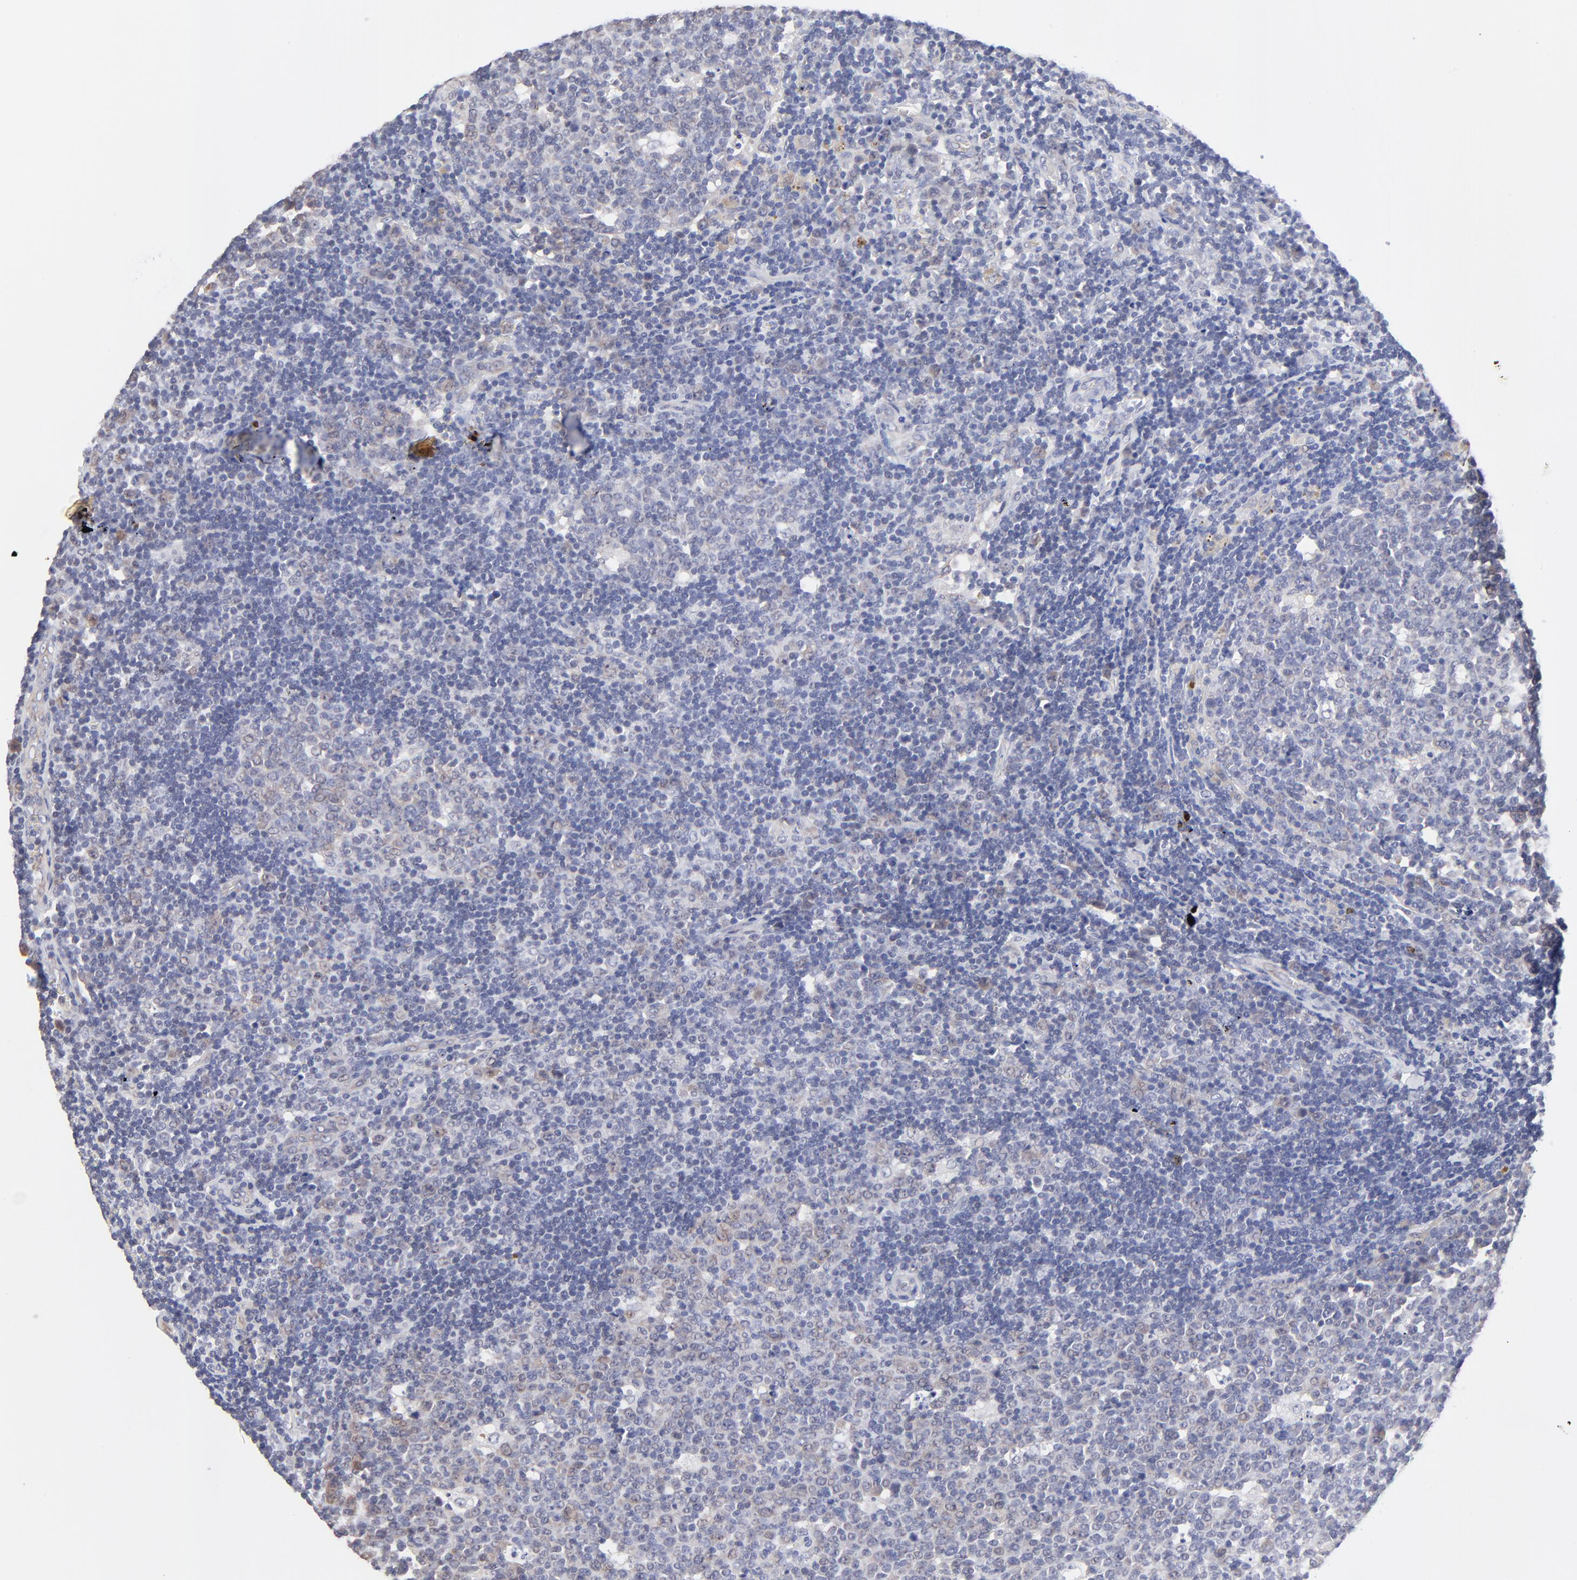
{"staining": {"intensity": "negative", "quantity": "none", "location": "none"}, "tissue": "lymph node", "cell_type": "Germinal center cells", "image_type": "normal", "snomed": [{"axis": "morphology", "description": "Normal tissue, NOS"}, {"axis": "topography", "description": "Lymph node"}, {"axis": "topography", "description": "Salivary gland"}], "caption": "Immunohistochemistry (IHC) photomicrograph of unremarkable lymph node stained for a protein (brown), which reveals no expression in germinal center cells.", "gene": "FBXO8", "patient": {"sex": "male", "age": 8}}